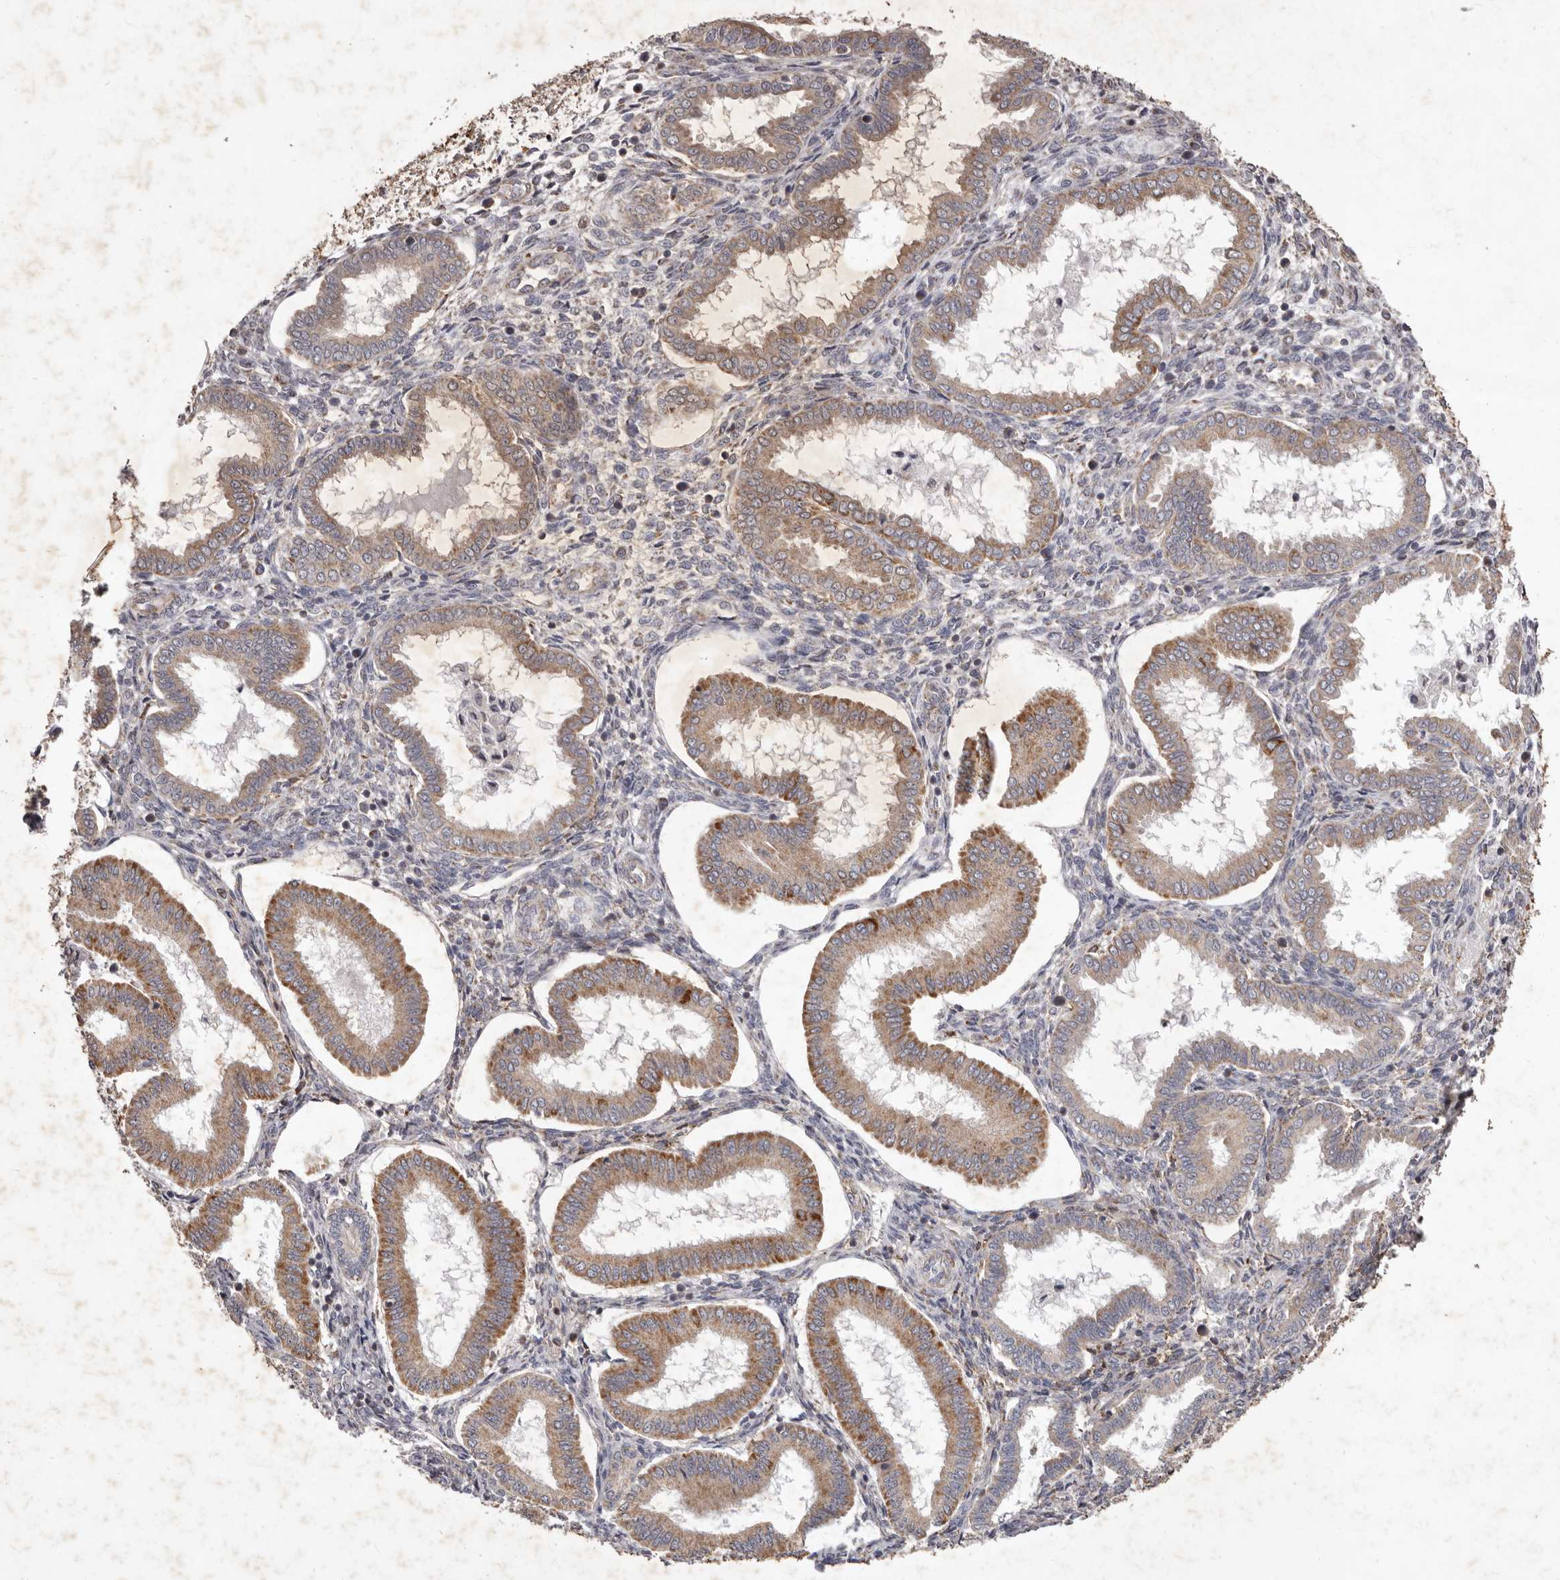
{"staining": {"intensity": "weak", "quantity": "25%-75%", "location": "cytoplasmic/membranous"}, "tissue": "endometrium", "cell_type": "Cells in endometrial stroma", "image_type": "normal", "snomed": [{"axis": "morphology", "description": "Normal tissue, NOS"}, {"axis": "topography", "description": "Endometrium"}], "caption": "A low amount of weak cytoplasmic/membranous staining is seen in approximately 25%-75% of cells in endometrial stroma in benign endometrium. (DAB IHC with brightfield microscopy, high magnification).", "gene": "CXCL14", "patient": {"sex": "female", "age": 24}}